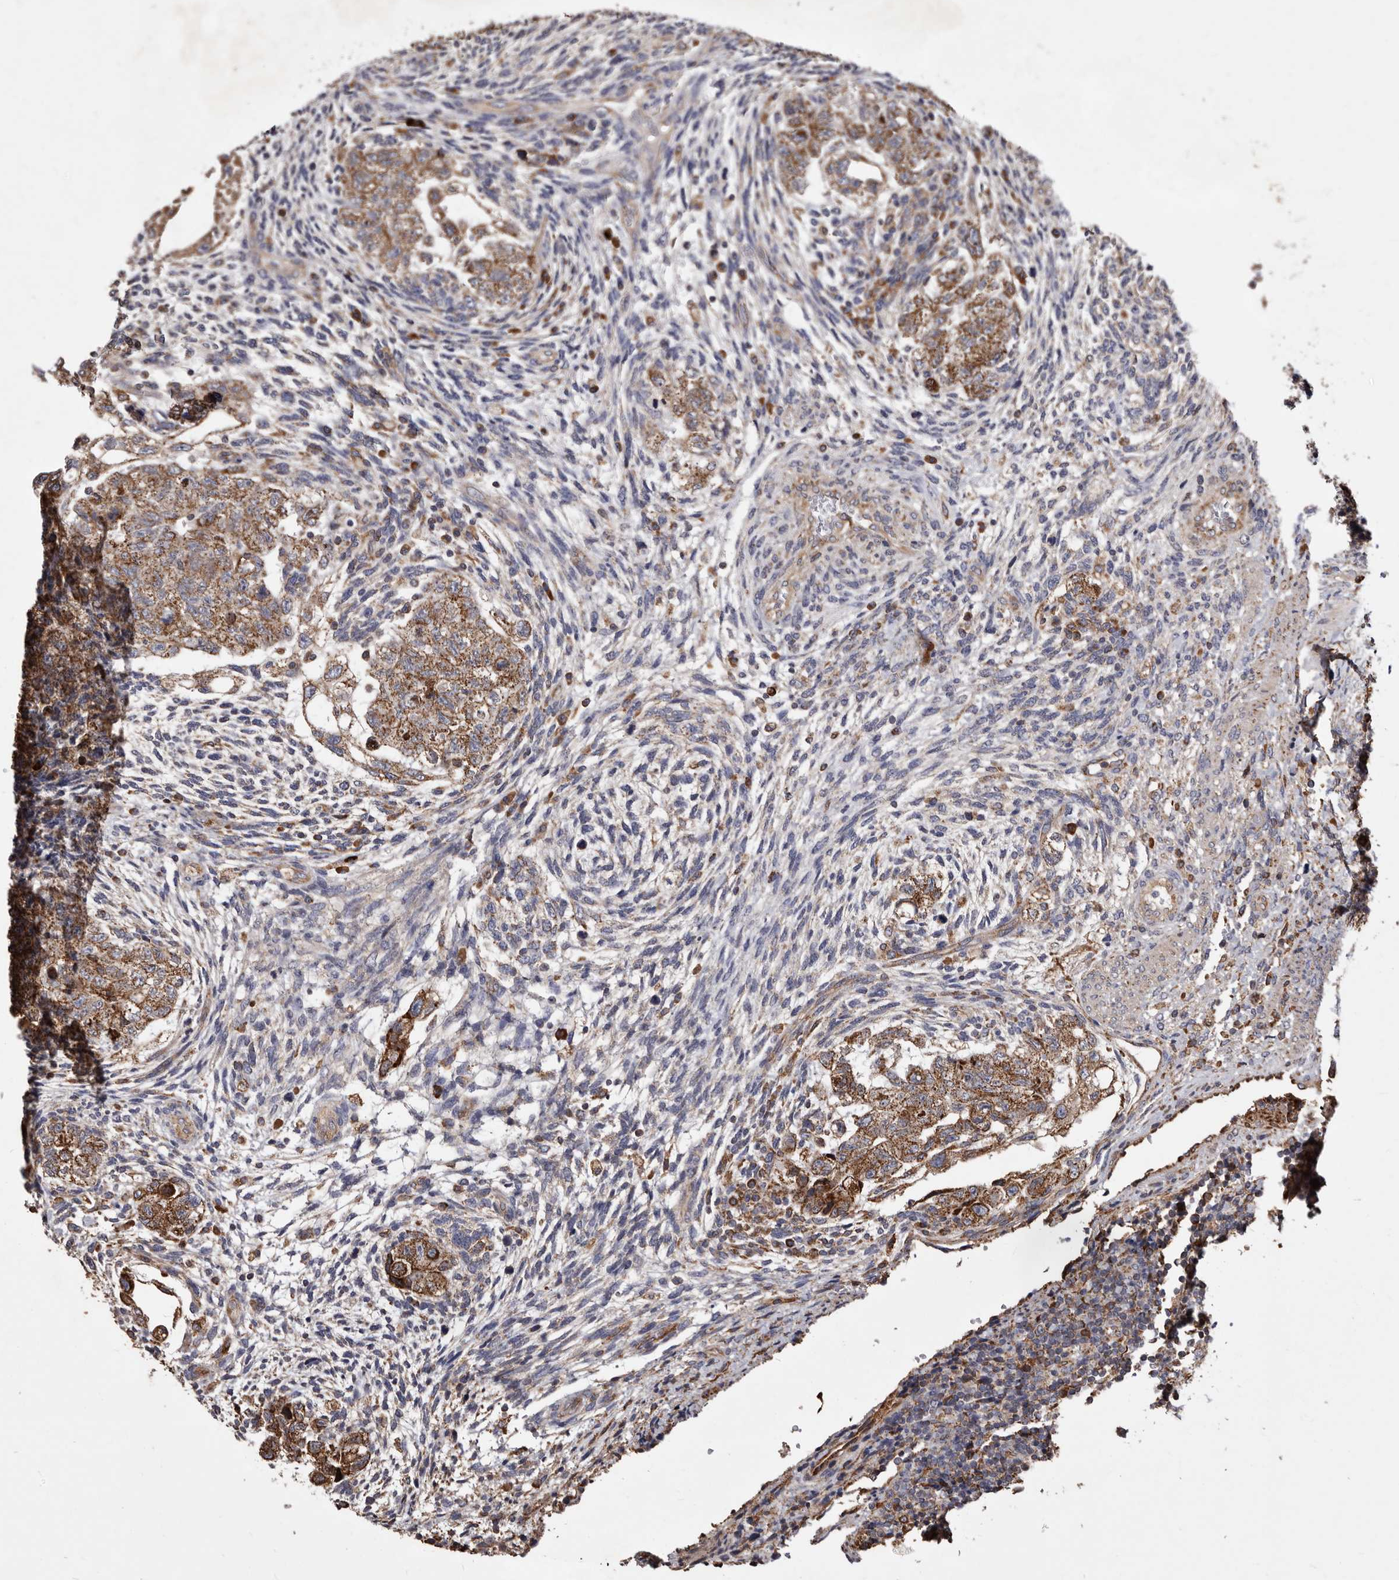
{"staining": {"intensity": "moderate", "quantity": ">75%", "location": "cytoplasmic/membranous"}, "tissue": "testis cancer", "cell_type": "Tumor cells", "image_type": "cancer", "snomed": [{"axis": "morphology", "description": "Normal tissue, NOS"}, {"axis": "morphology", "description": "Carcinoma, Embryonal, NOS"}, {"axis": "topography", "description": "Testis"}], "caption": "Embryonal carcinoma (testis) stained with DAB (3,3'-diaminobenzidine) immunohistochemistry displays medium levels of moderate cytoplasmic/membranous positivity in approximately >75% of tumor cells. The staining is performed using DAB (3,3'-diaminobenzidine) brown chromogen to label protein expression. The nuclei are counter-stained blue using hematoxylin.", "gene": "STEAP2", "patient": {"sex": "male", "age": 36}}